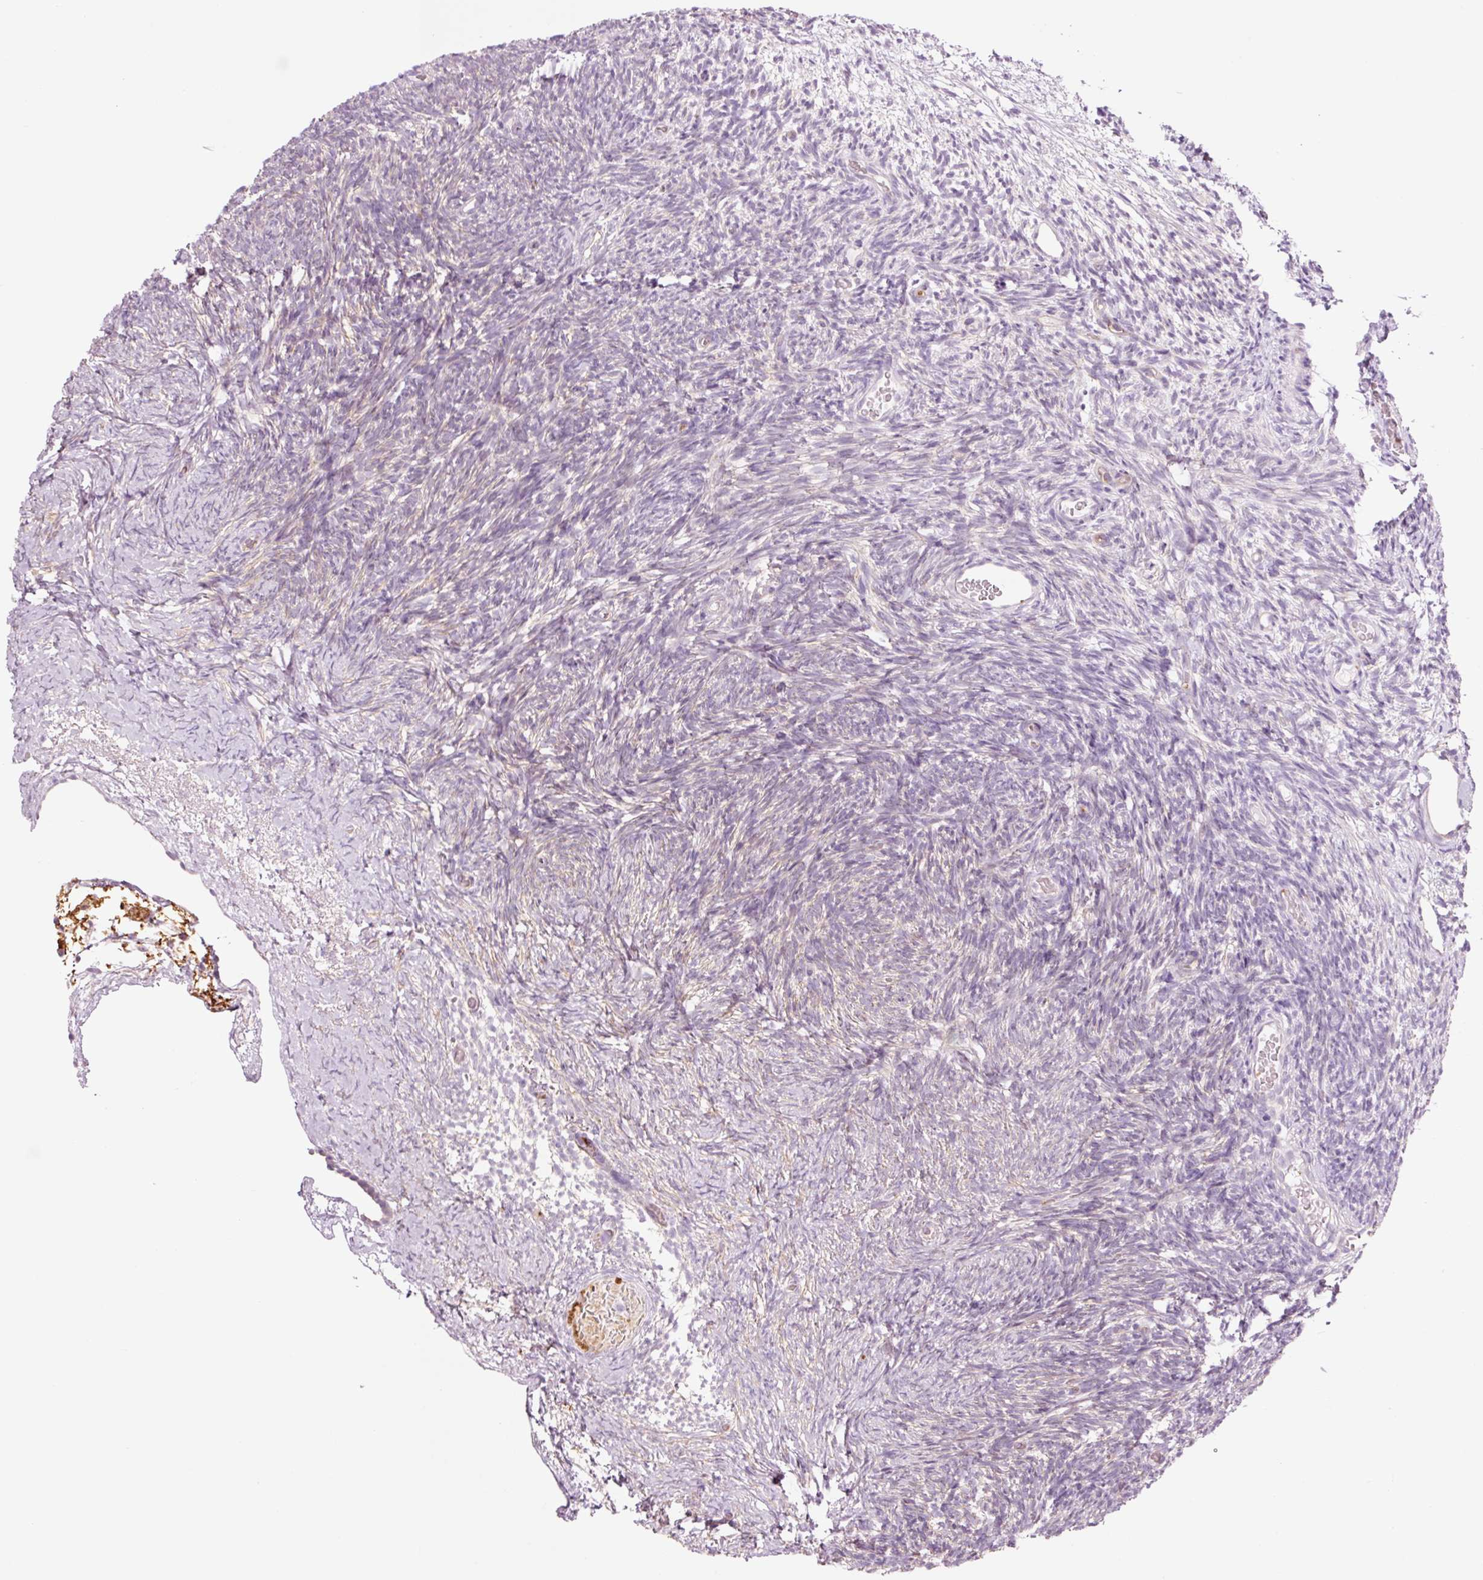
{"staining": {"intensity": "weak", "quantity": ">75%", "location": "cytoplasmic/membranous"}, "tissue": "ovary", "cell_type": "Follicle cells", "image_type": "normal", "snomed": [{"axis": "morphology", "description": "Normal tissue, NOS"}, {"axis": "topography", "description": "Ovary"}], "caption": "This micrograph demonstrates immunohistochemistry staining of unremarkable ovary, with low weak cytoplasmic/membranous expression in about >75% of follicle cells.", "gene": "HSPA4L", "patient": {"sex": "female", "age": 39}}